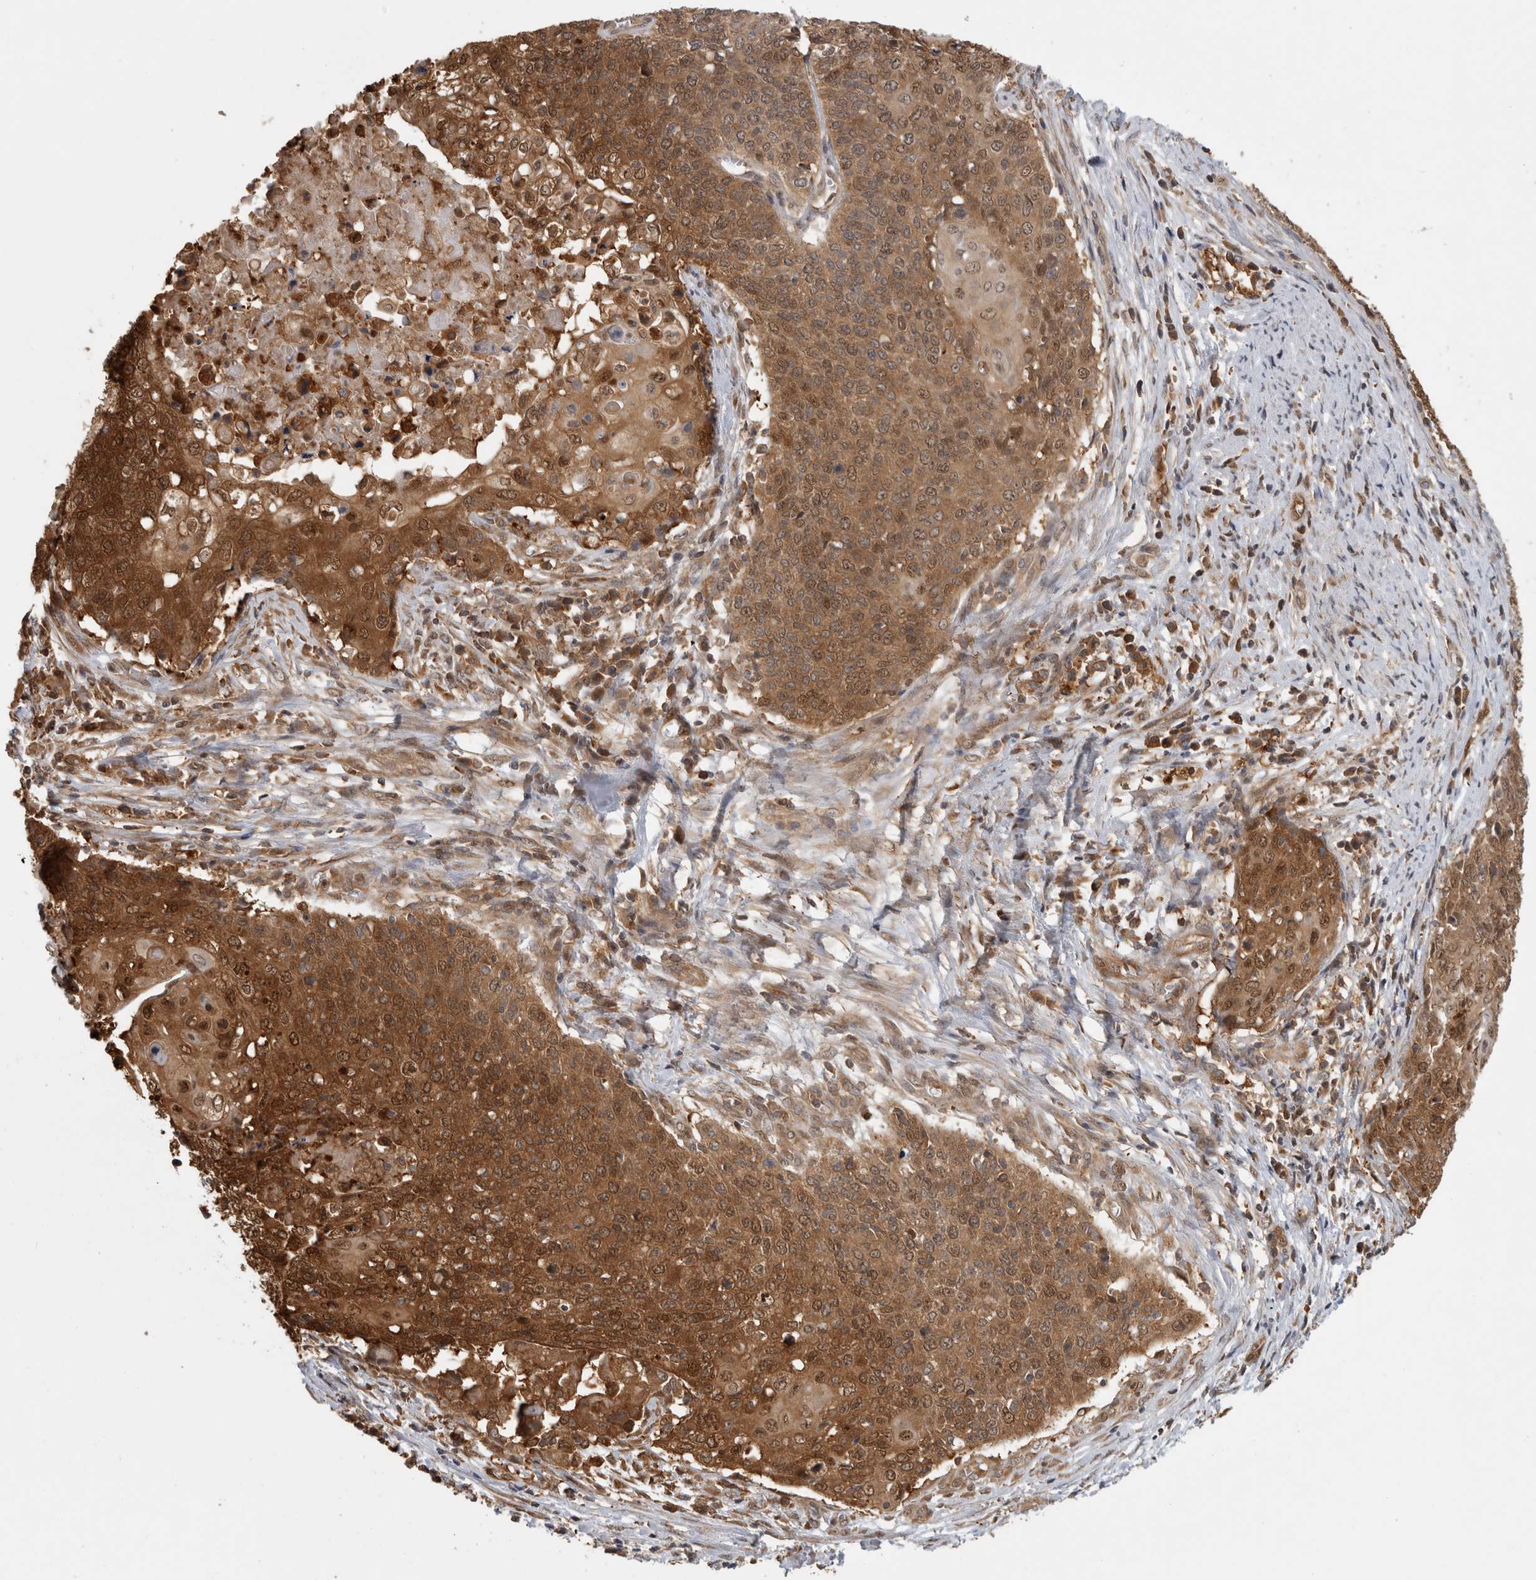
{"staining": {"intensity": "moderate", "quantity": ">75%", "location": "cytoplasmic/membranous,nuclear"}, "tissue": "cervical cancer", "cell_type": "Tumor cells", "image_type": "cancer", "snomed": [{"axis": "morphology", "description": "Squamous cell carcinoma, NOS"}, {"axis": "topography", "description": "Cervix"}], "caption": "An immunohistochemistry histopathology image of neoplastic tissue is shown. Protein staining in brown shows moderate cytoplasmic/membranous and nuclear positivity in cervical cancer (squamous cell carcinoma) within tumor cells.", "gene": "ASTN2", "patient": {"sex": "female", "age": 39}}